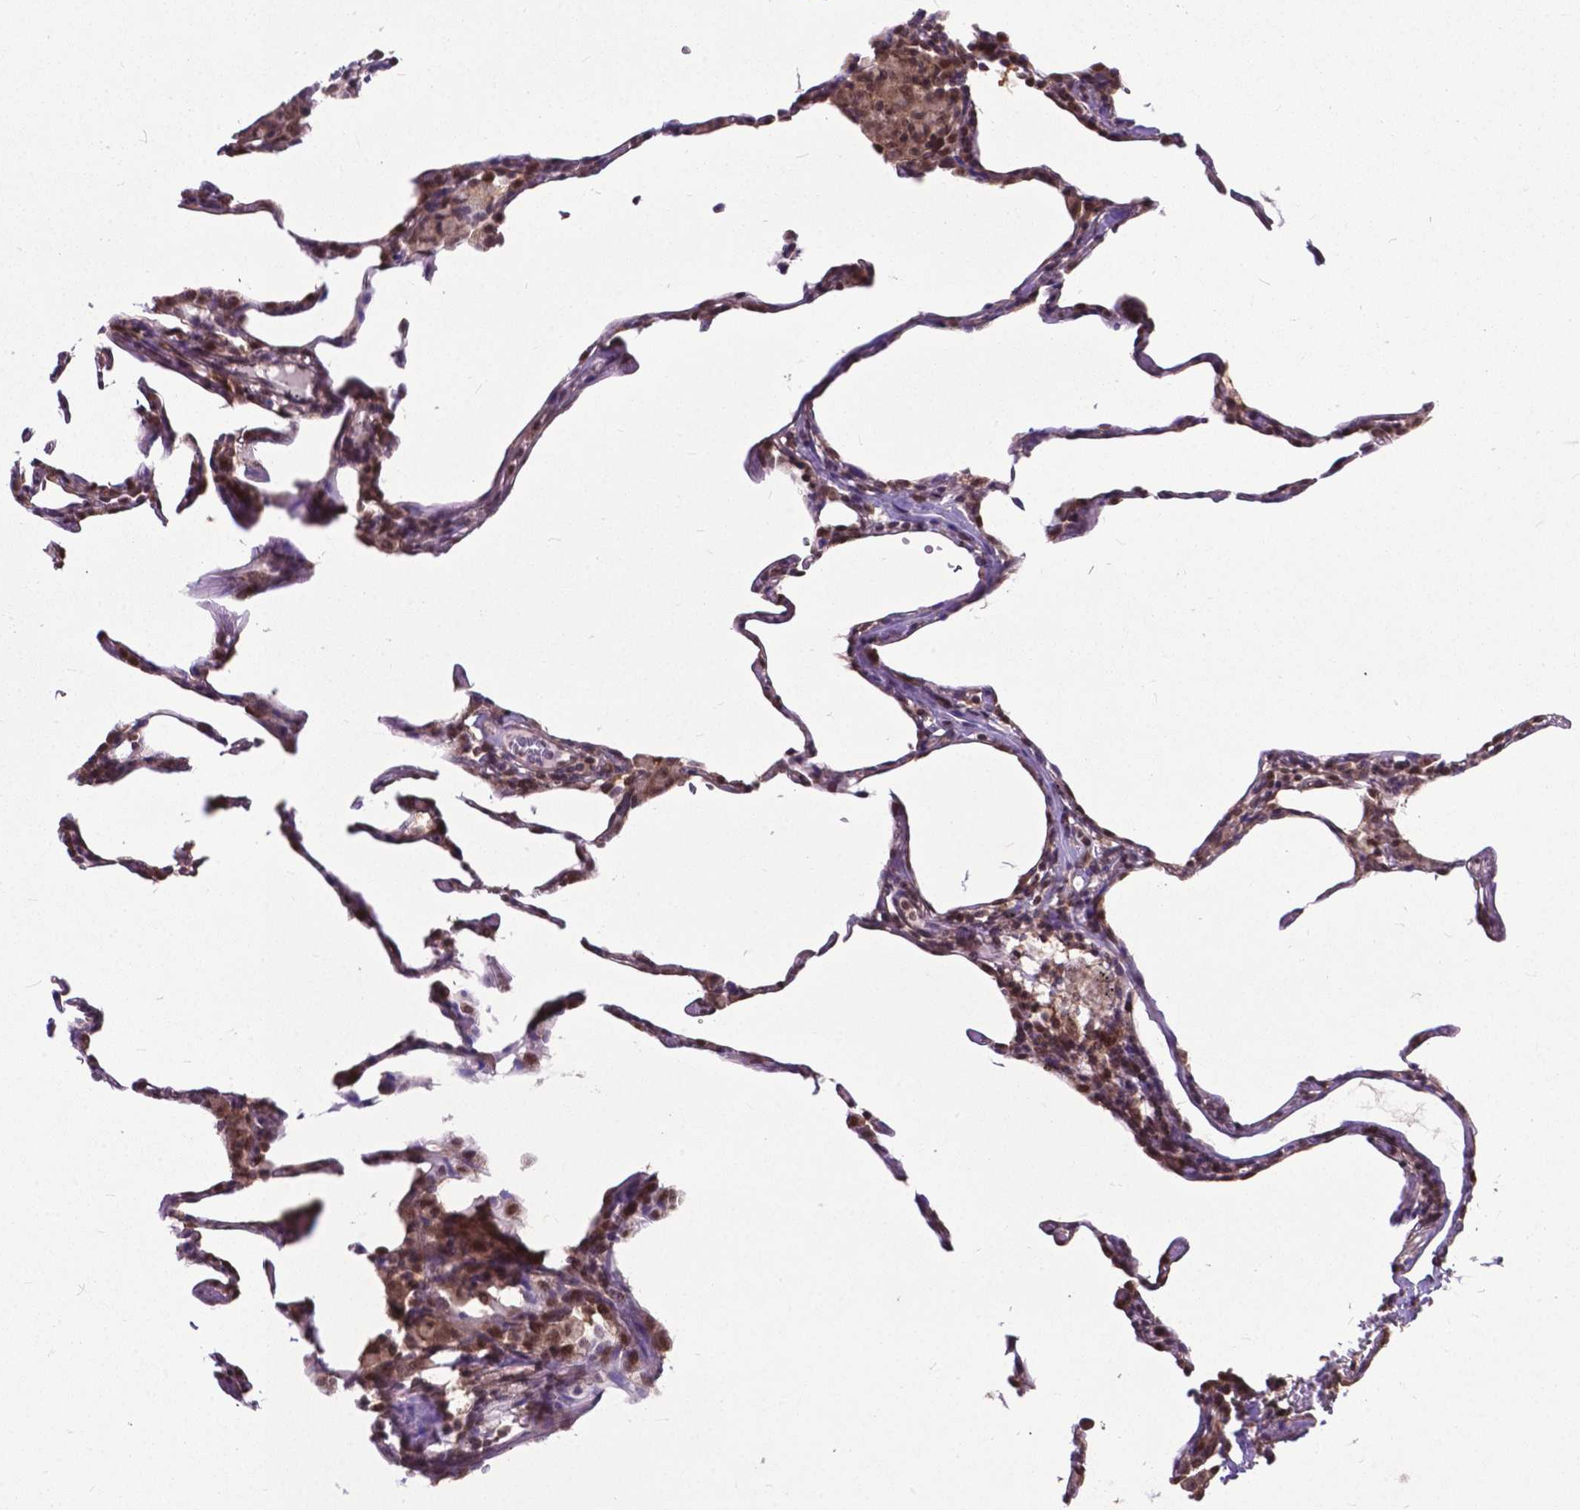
{"staining": {"intensity": "moderate", "quantity": "25%-75%", "location": "nuclear"}, "tissue": "lung", "cell_type": "Alveolar cells", "image_type": "normal", "snomed": [{"axis": "morphology", "description": "Normal tissue, NOS"}, {"axis": "topography", "description": "Lung"}], "caption": "Immunohistochemistry (IHC) photomicrograph of benign human lung stained for a protein (brown), which exhibits medium levels of moderate nuclear positivity in about 25%-75% of alveolar cells.", "gene": "OTUB1", "patient": {"sex": "female", "age": 57}}